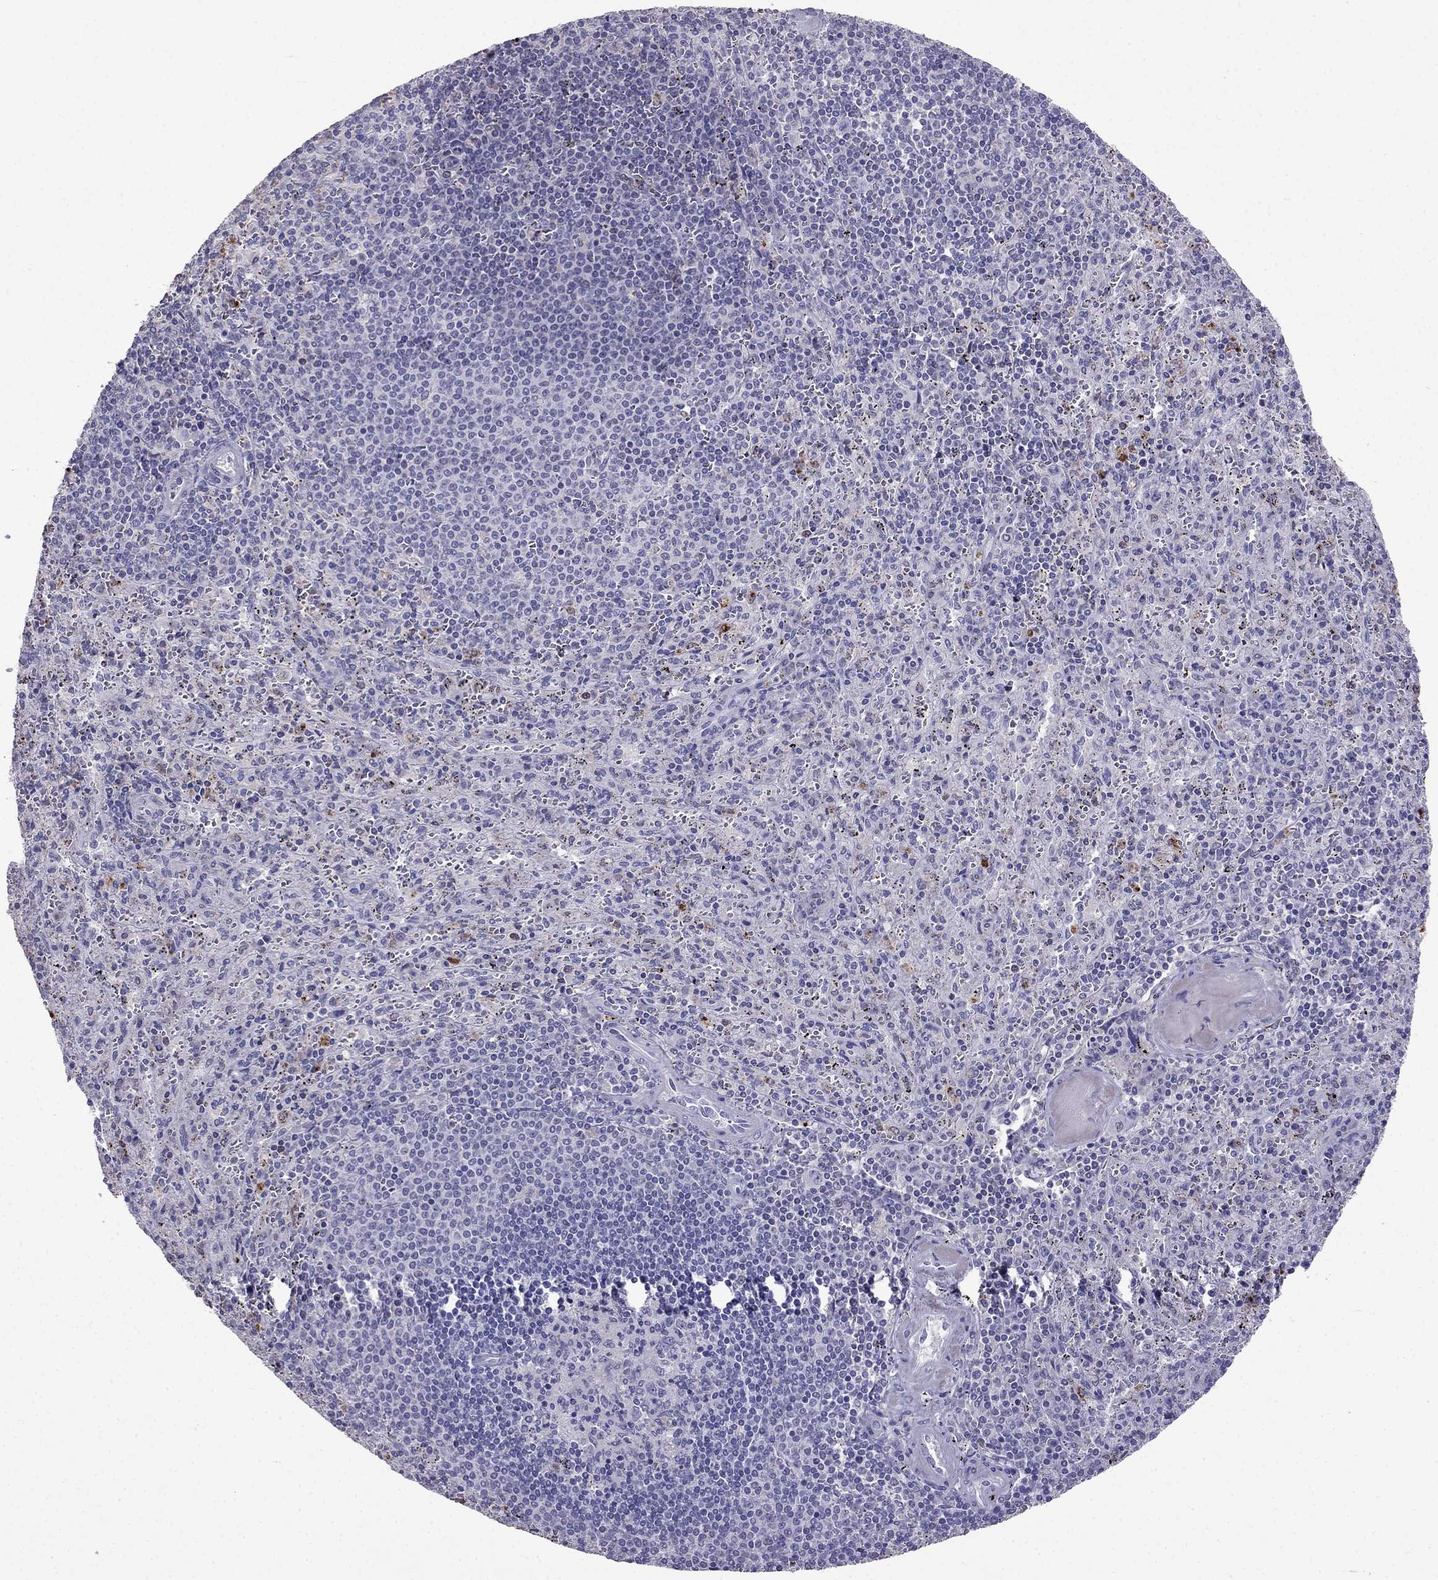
{"staining": {"intensity": "negative", "quantity": "none", "location": "none"}, "tissue": "spleen", "cell_type": "Cells in red pulp", "image_type": "normal", "snomed": [{"axis": "morphology", "description": "Normal tissue, NOS"}, {"axis": "topography", "description": "Spleen"}], "caption": "The image demonstrates no staining of cells in red pulp in benign spleen. (Immunohistochemistry (ihc), brightfield microscopy, high magnification).", "gene": "AQP9", "patient": {"sex": "male", "age": 57}}